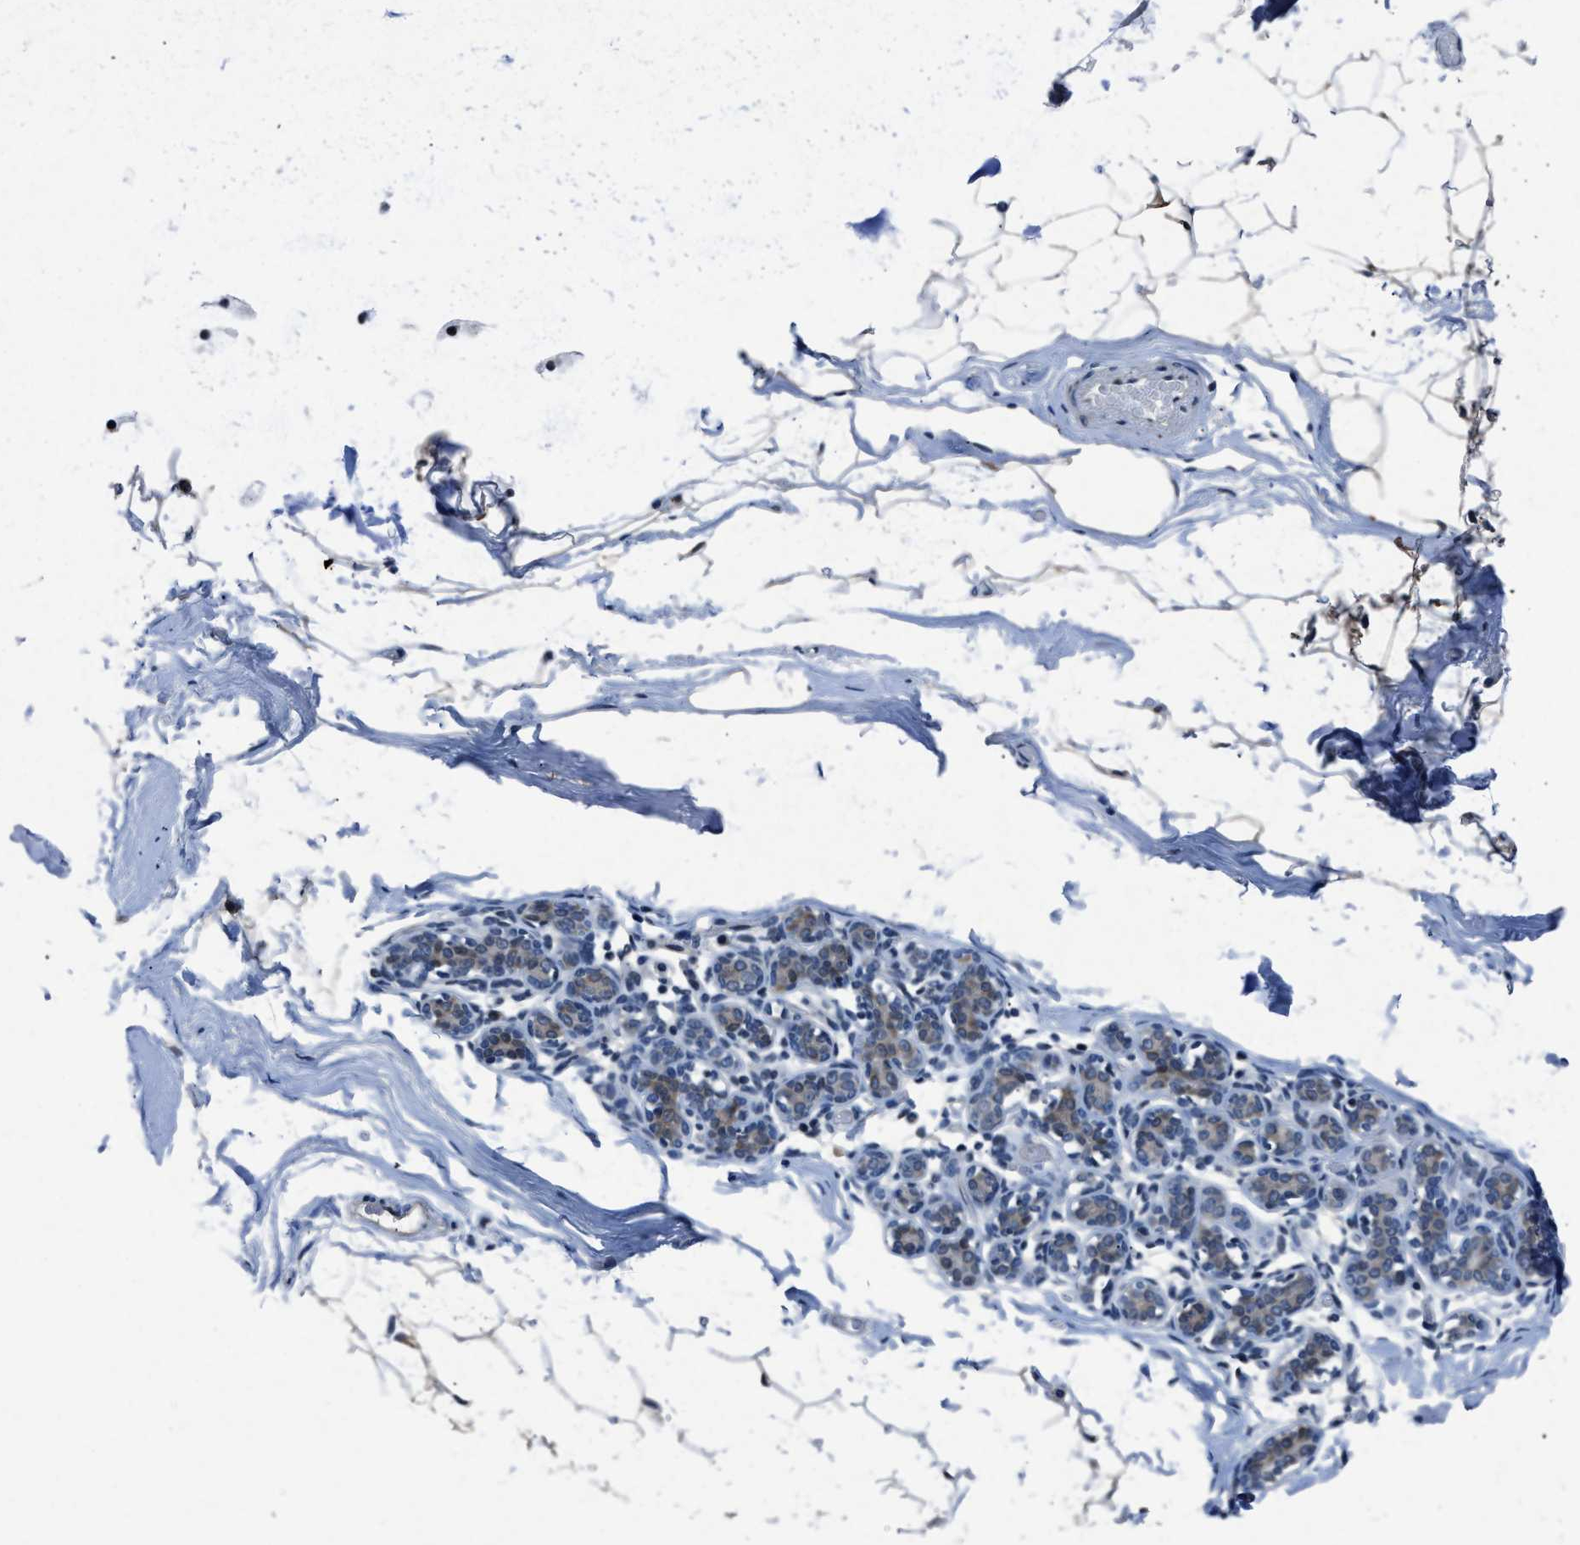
{"staining": {"intensity": "negative", "quantity": "none", "location": "none"}, "tissue": "adipose tissue", "cell_type": "Adipocytes", "image_type": "normal", "snomed": [{"axis": "morphology", "description": "Normal tissue, NOS"}, {"axis": "topography", "description": "Breast"}, {"axis": "topography", "description": "Soft tissue"}], "caption": "This is a photomicrograph of IHC staining of benign adipose tissue, which shows no expression in adipocytes.", "gene": "PHLDA1", "patient": {"sex": "female", "age": 75}}